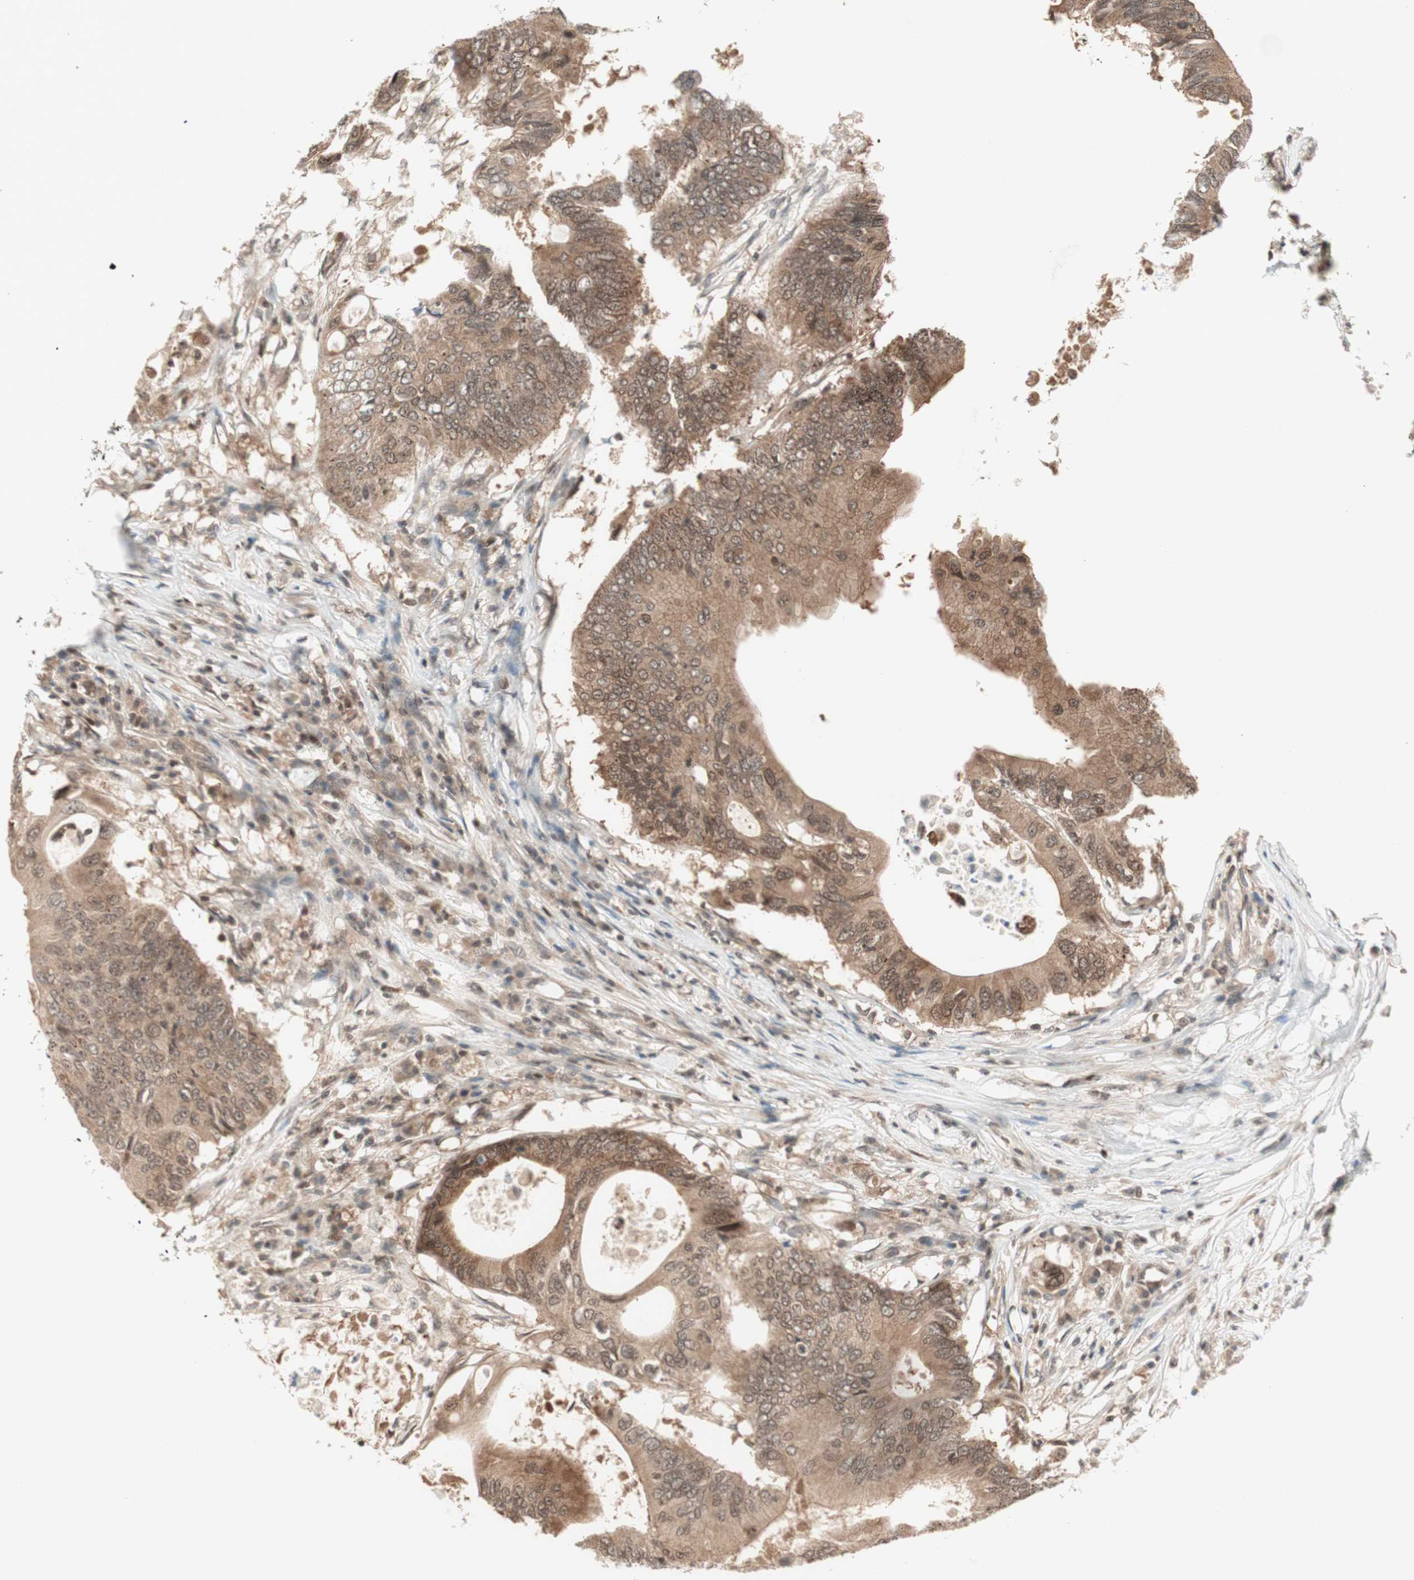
{"staining": {"intensity": "moderate", "quantity": ">75%", "location": "cytoplasmic/membranous"}, "tissue": "colorectal cancer", "cell_type": "Tumor cells", "image_type": "cancer", "snomed": [{"axis": "morphology", "description": "Adenocarcinoma, NOS"}, {"axis": "topography", "description": "Colon"}], "caption": "Protein expression analysis of human adenocarcinoma (colorectal) reveals moderate cytoplasmic/membranous positivity in about >75% of tumor cells. The staining is performed using DAB brown chromogen to label protein expression. The nuclei are counter-stained blue using hematoxylin.", "gene": "UBE2I", "patient": {"sex": "male", "age": 71}}